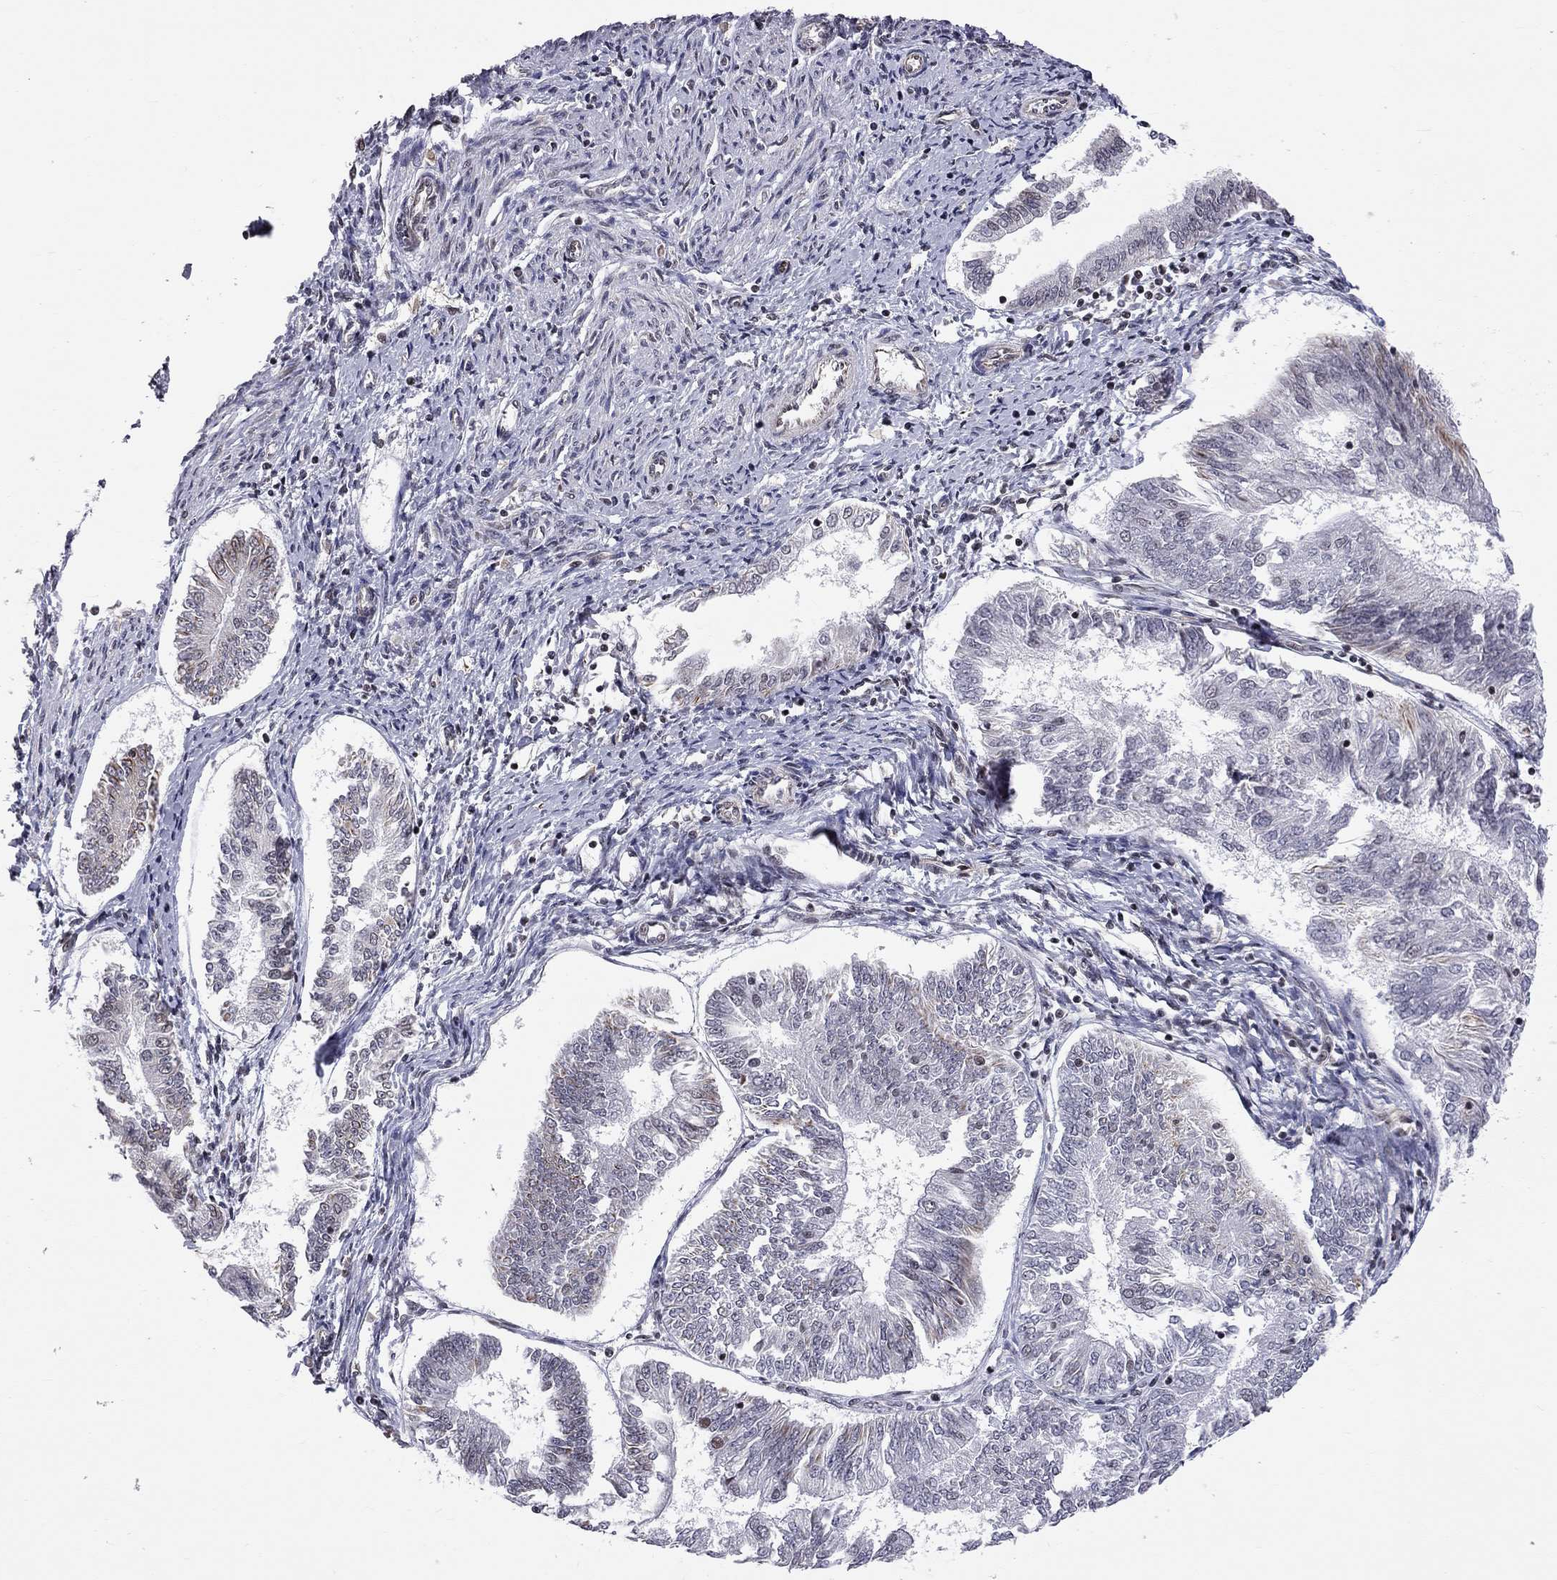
{"staining": {"intensity": "weak", "quantity": "<25%", "location": "cytoplasmic/membranous"}, "tissue": "endometrial cancer", "cell_type": "Tumor cells", "image_type": "cancer", "snomed": [{"axis": "morphology", "description": "Adenocarcinoma, NOS"}, {"axis": "topography", "description": "Endometrium"}], "caption": "Immunohistochemistry (IHC) image of human endometrial cancer (adenocarcinoma) stained for a protein (brown), which reveals no expression in tumor cells.", "gene": "MTNR1B", "patient": {"sex": "female", "age": 58}}